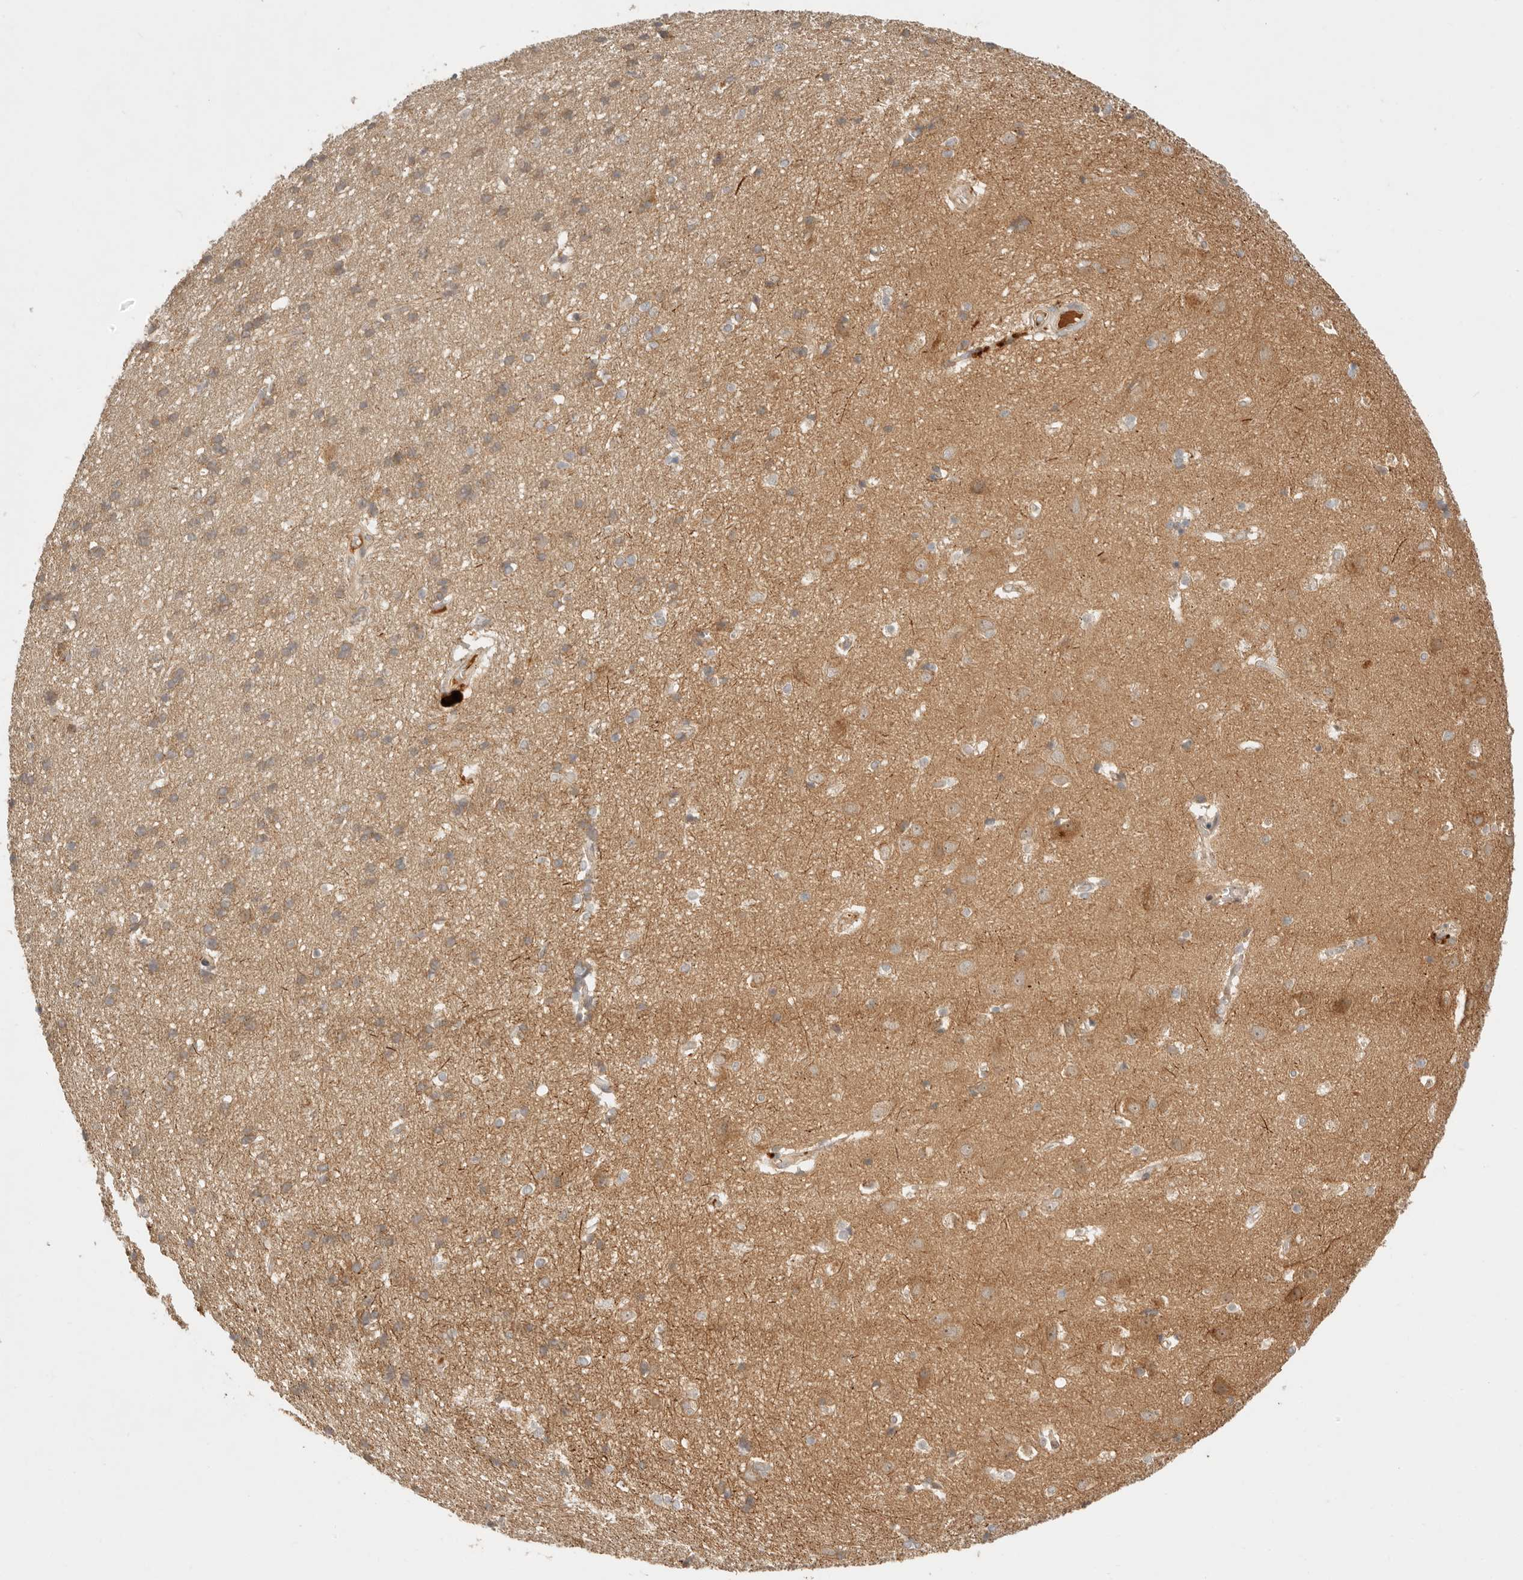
{"staining": {"intensity": "moderate", "quantity": ">75%", "location": "cytoplasmic/membranous"}, "tissue": "cerebral cortex", "cell_type": "Endothelial cells", "image_type": "normal", "snomed": [{"axis": "morphology", "description": "Normal tissue, NOS"}, {"axis": "topography", "description": "Cerebral cortex"}], "caption": "Immunohistochemistry (IHC) photomicrograph of benign cerebral cortex: human cerebral cortex stained using IHC demonstrates medium levels of moderate protein expression localized specifically in the cytoplasmic/membranous of endothelial cells, appearing as a cytoplasmic/membranous brown color.", "gene": "ANKRD61", "patient": {"sex": "male", "age": 54}}